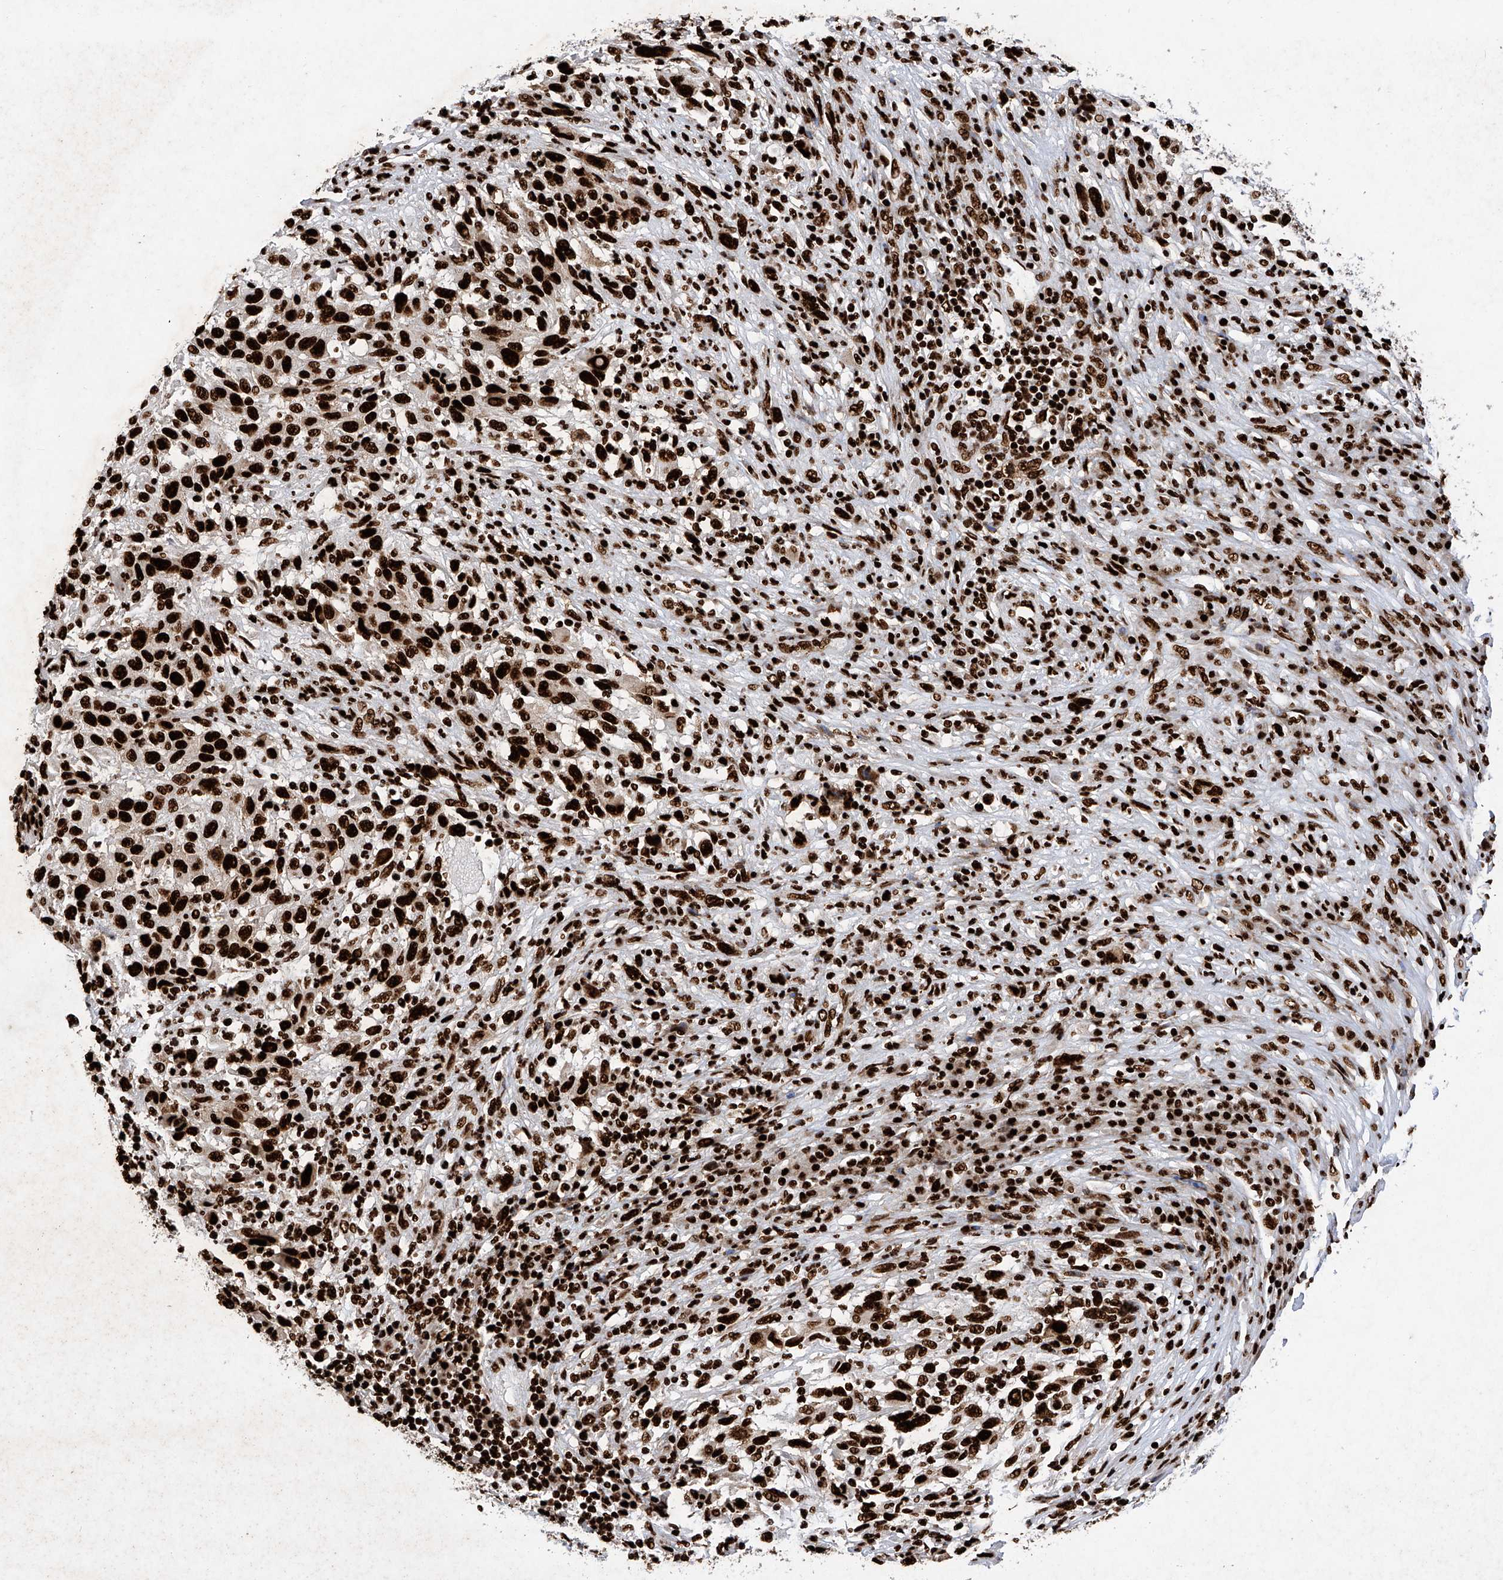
{"staining": {"intensity": "strong", "quantity": ">75%", "location": "nuclear"}, "tissue": "melanoma", "cell_type": "Tumor cells", "image_type": "cancer", "snomed": [{"axis": "morphology", "description": "Malignant melanoma, Metastatic site"}, {"axis": "topography", "description": "Lymph node"}], "caption": "Immunohistochemistry (IHC) image of human melanoma stained for a protein (brown), which demonstrates high levels of strong nuclear expression in approximately >75% of tumor cells.", "gene": "SRSF6", "patient": {"sex": "male", "age": 61}}